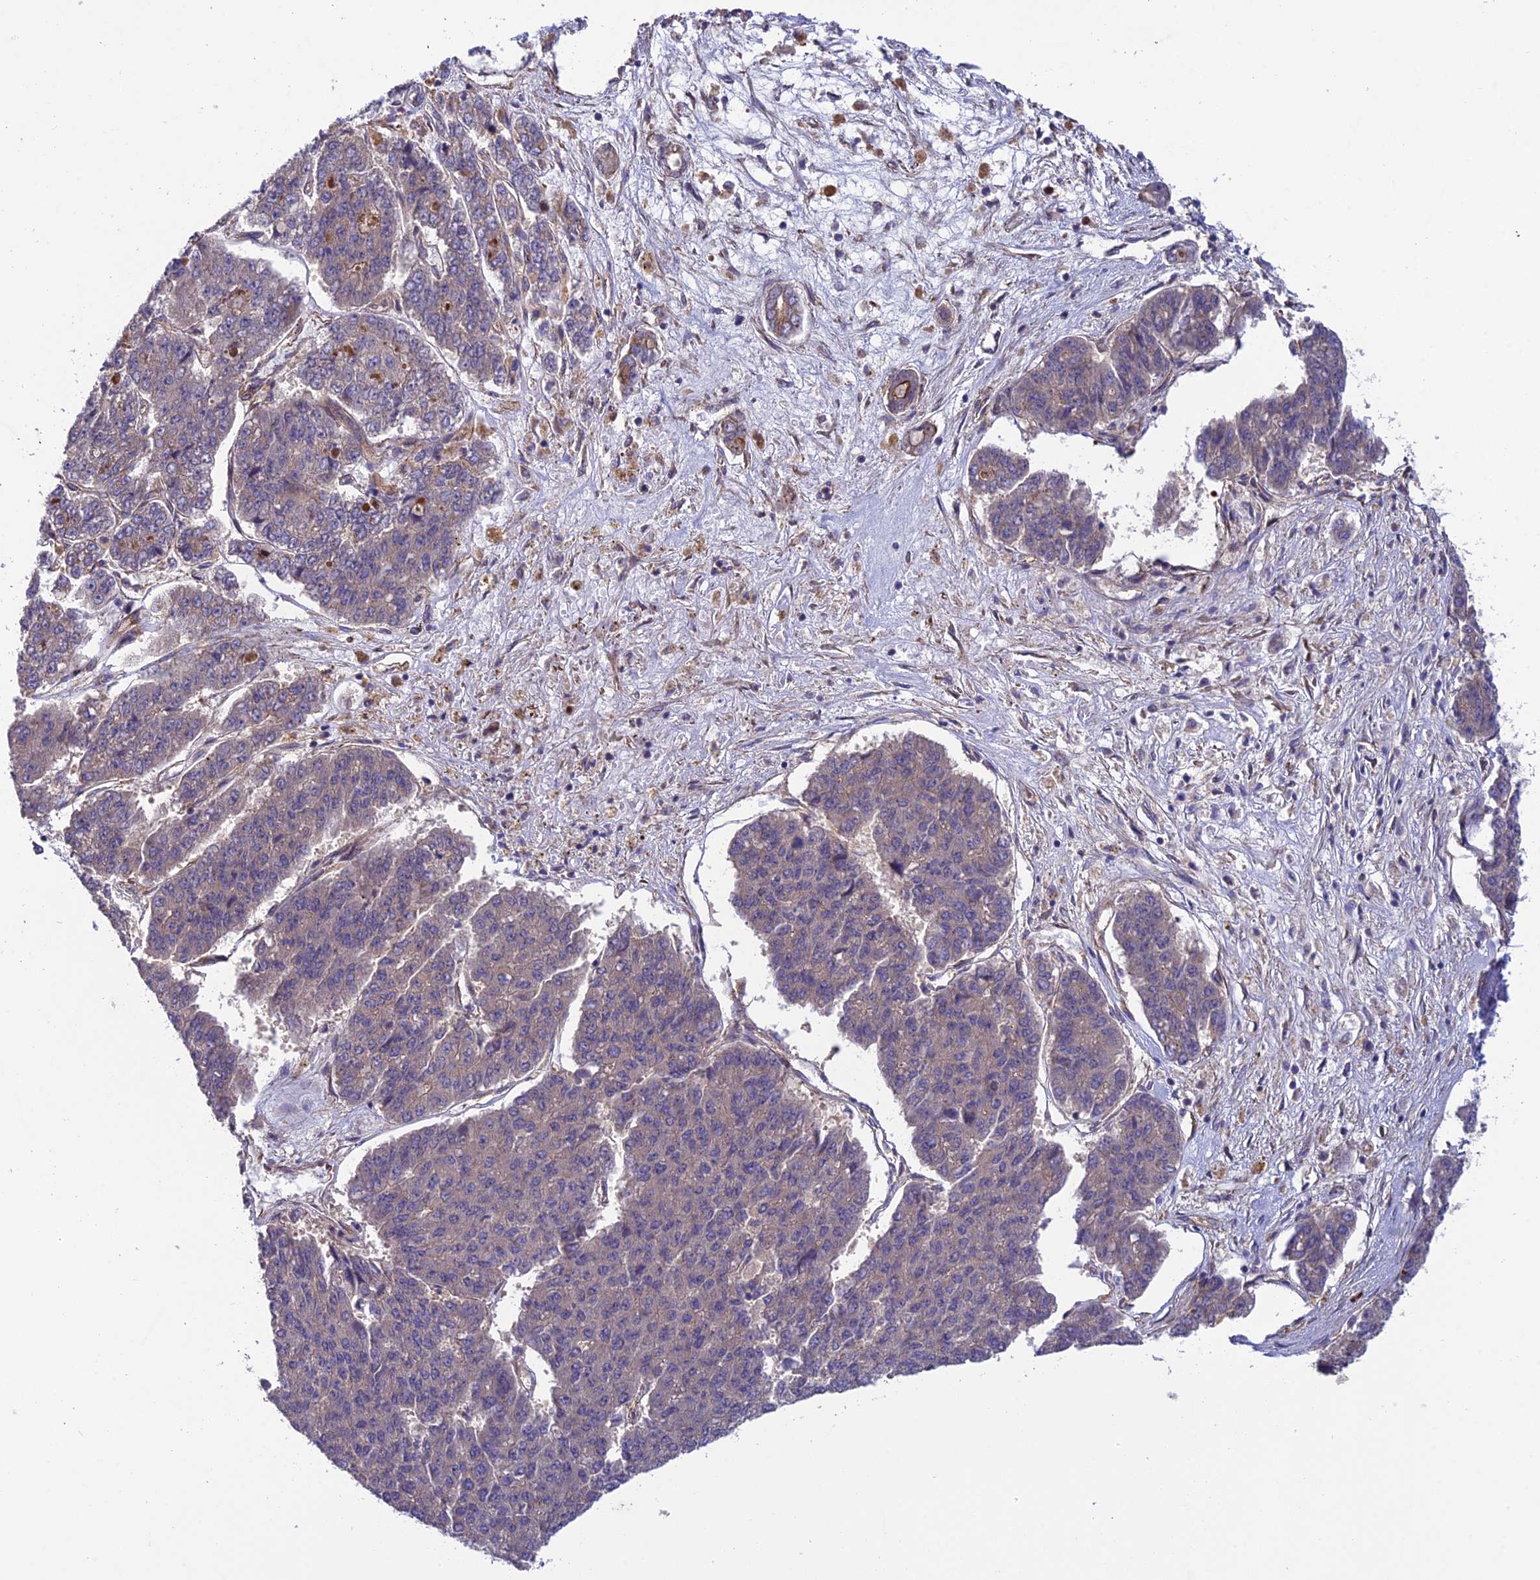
{"staining": {"intensity": "negative", "quantity": "none", "location": "none"}, "tissue": "pancreatic cancer", "cell_type": "Tumor cells", "image_type": "cancer", "snomed": [{"axis": "morphology", "description": "Adenocarcinoma, NOS"}, {"axis": "topography", "description": "Pancreas"}], "caption": "This is an immunohistochemistry image of adenocarcinoma (pancreatic). There is no expression in tumor cells.", "gene": "ADAMTS15", "patient": {"sex": "male", "age": 50}}